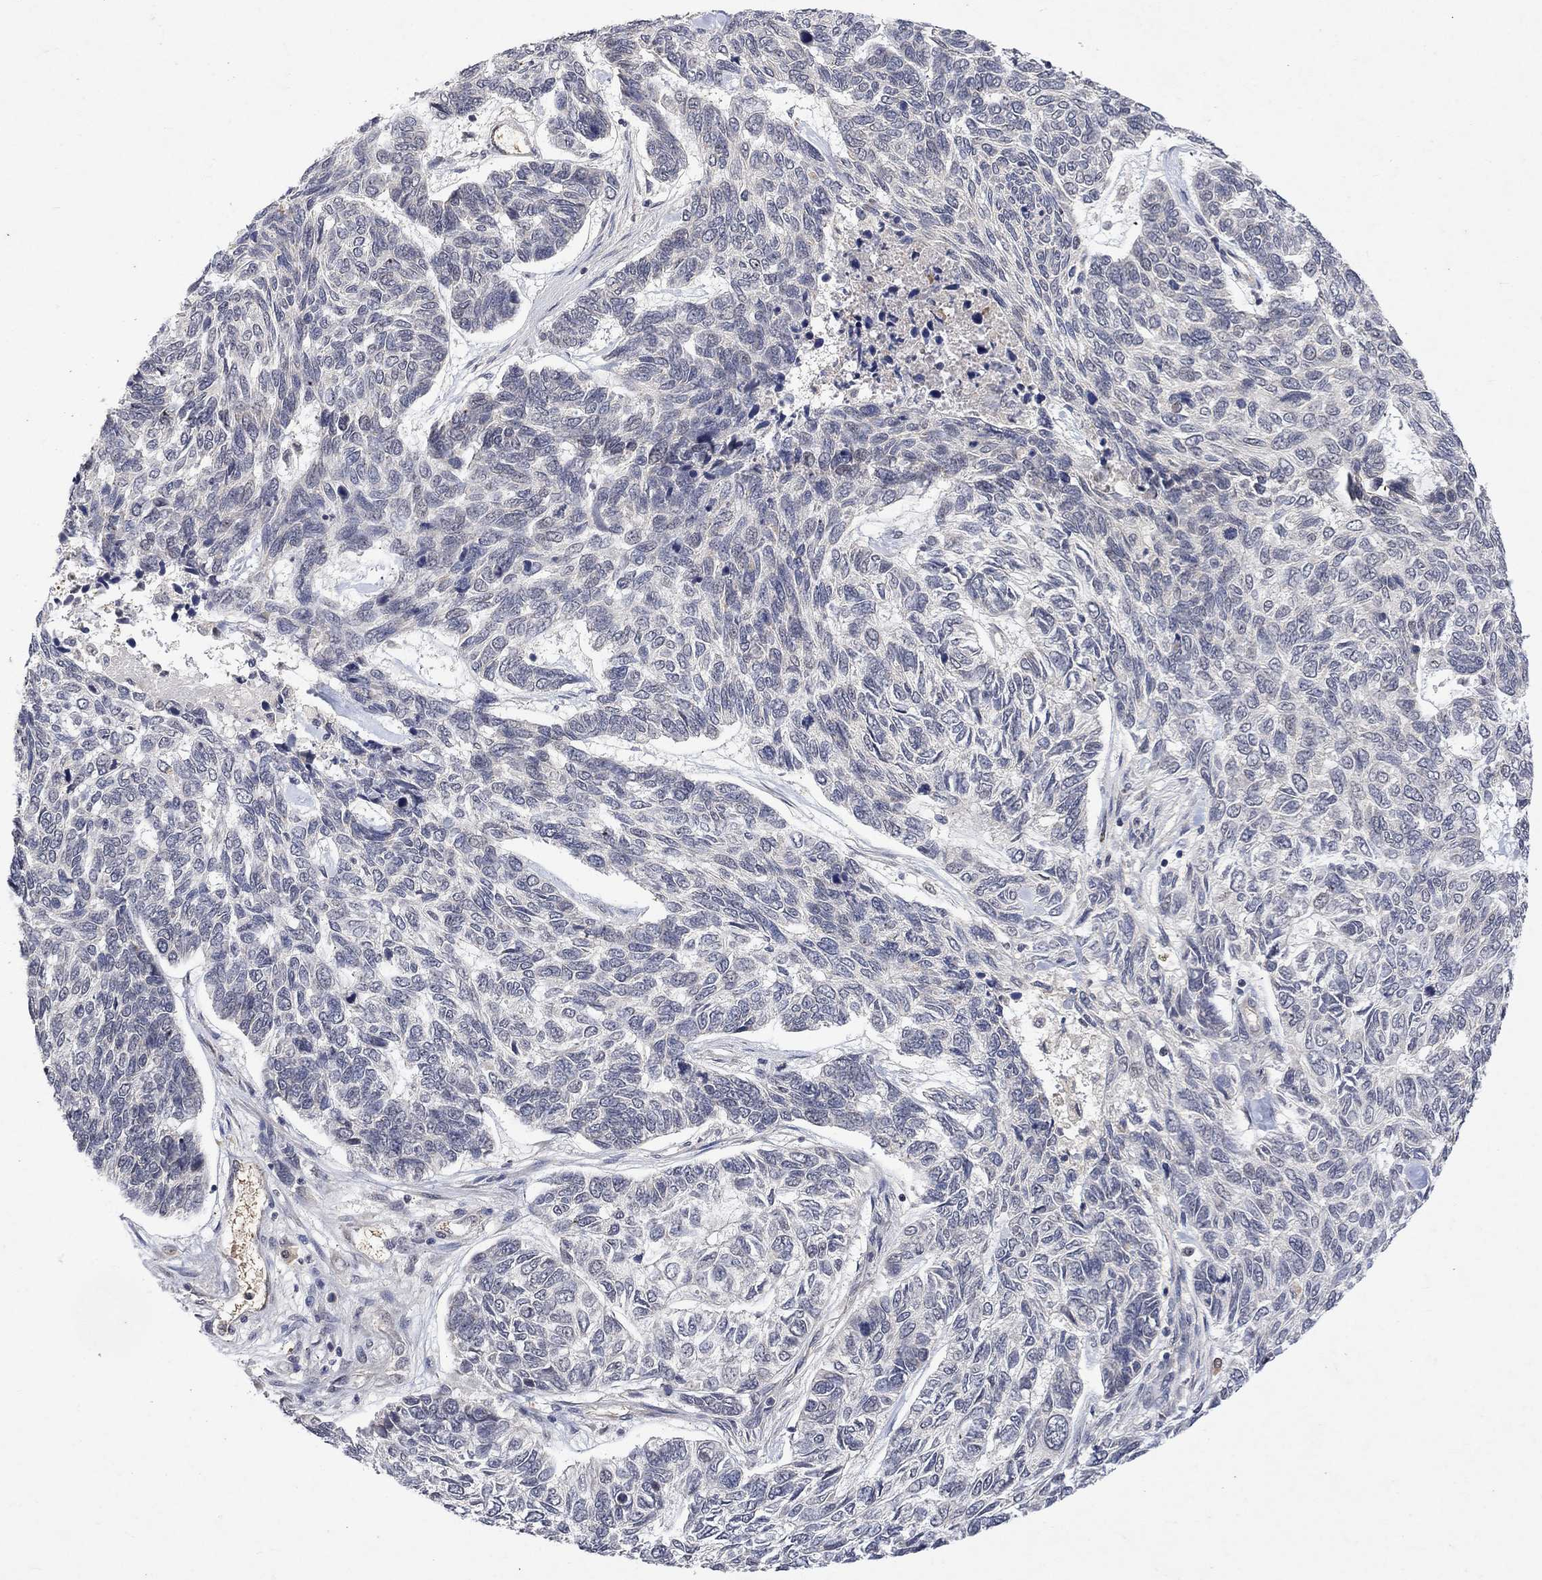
{"staining": {"intensity": "negative", "quantity": "none", "location": "none"}, "tissue": "skin cancer", "cell_type": "Tumor cells", "image_type": "cancer", "snomed": [{"axis": "morphology", "description": "Basal cell carcinoma"}, {"axis": "topography", "description": "Skin"}], "caption": "Micrograph shows no significant protein expression in tumor cells of skin basal cell carcinoma.", "gene": "GRIN2D", "patient": {"sex": "female", "age": 65}}